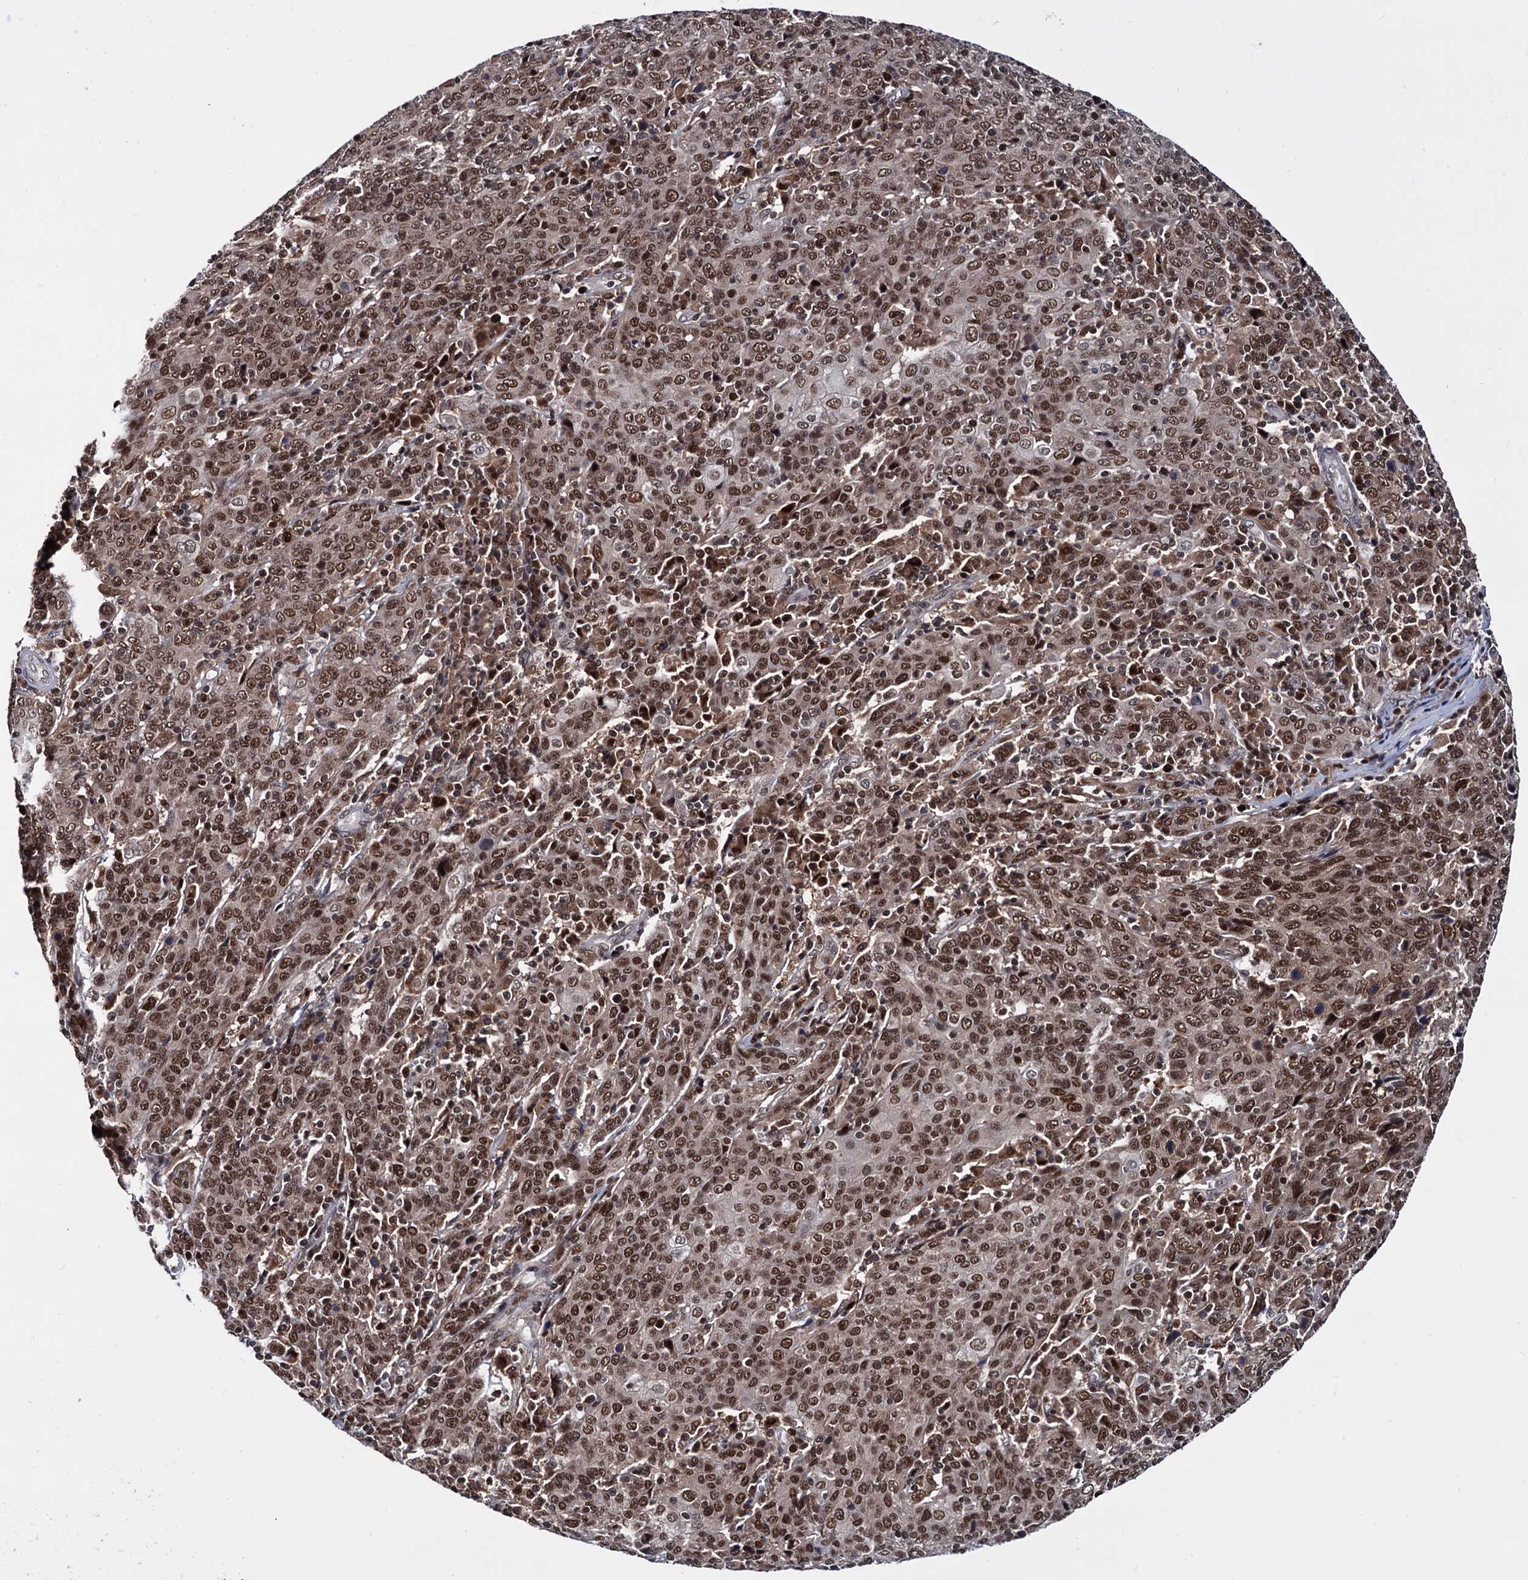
{"staining": {"intensity": "moderate", "quantity": ">75%", "location": "nuclear"}, "tissue": "cervical cancer", "cell_type": "Tumor cells", "image_type": "cancer", "snomed": [{"axis": "morphology", "description": "Squamous cell carcinoma, NOS"}, {"axis": "topography", "description": "Cervix"}], "caption": "A high-resolution image shows immunohistochemistry (IHC) staining of cervical cancer (squamous cell carcinoma), which exhibits moderate nuclear expression in about >75% of tumor cells.", "gene": "RNASEH2B", "patient": {"sex": "female", "age": 67}}